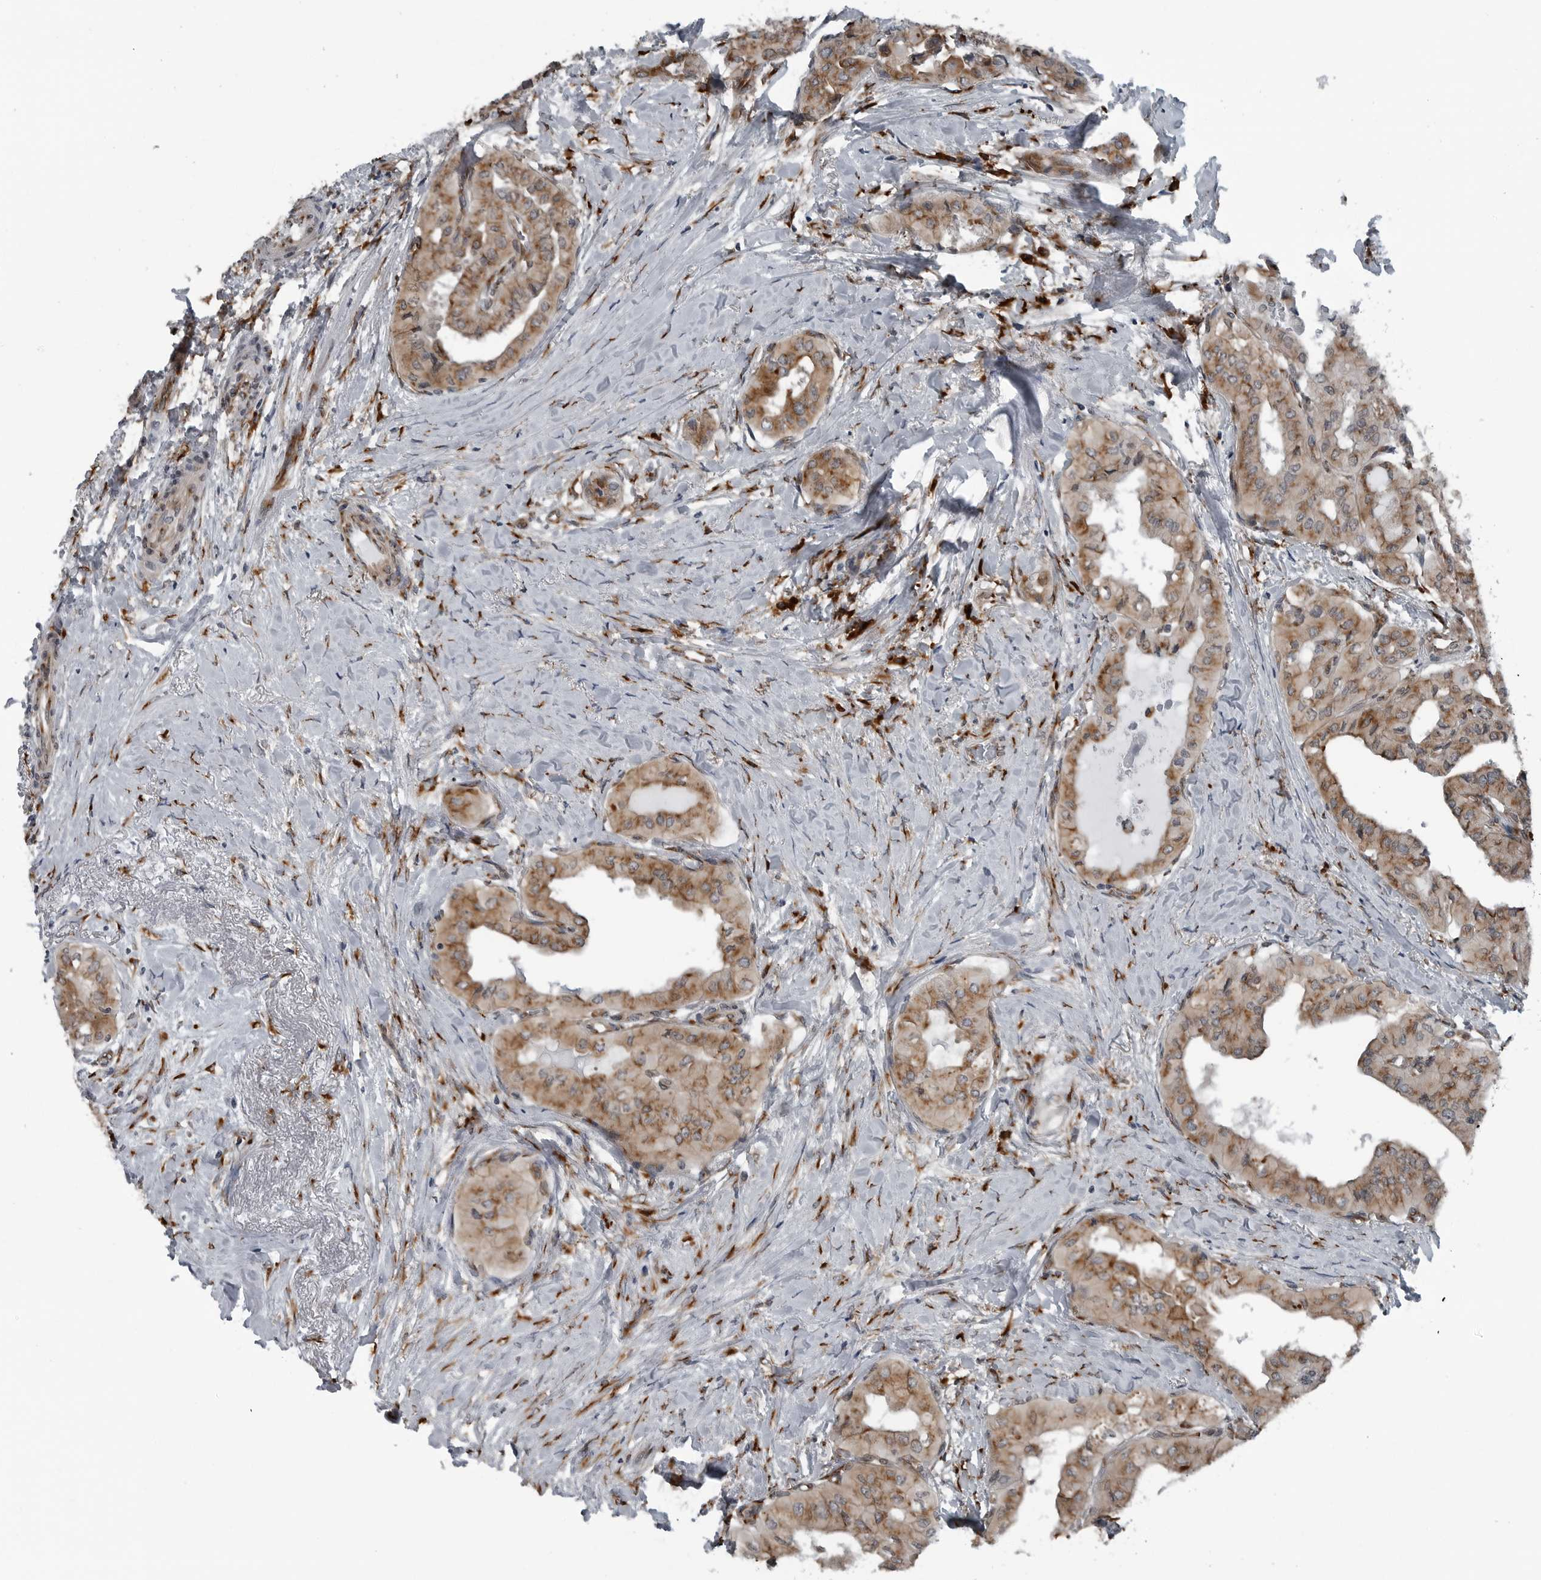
{"staining": {"intensity": "moderate", "quantity": ">75%", "location": "cytoplasmic/membranous"}, "tissue": "thyroid cancer", "cell_type": "Tumor cells", "image_type": "cancer", "snomed": [{"axis": "morphology", "description": "Papillary adenocarcinoma, NOS"}, {"axis": "topography", "description": "Thyroid gland"}], "caption": "Protein analysis of thyroid cancer (papillary adenocarcinoma) tissue shows moderate cytoplasmic/membranous expression in approximately >75% of tumor cells.", "gene": "CEP85", "patient": {"sex": "female", "age": 59}}